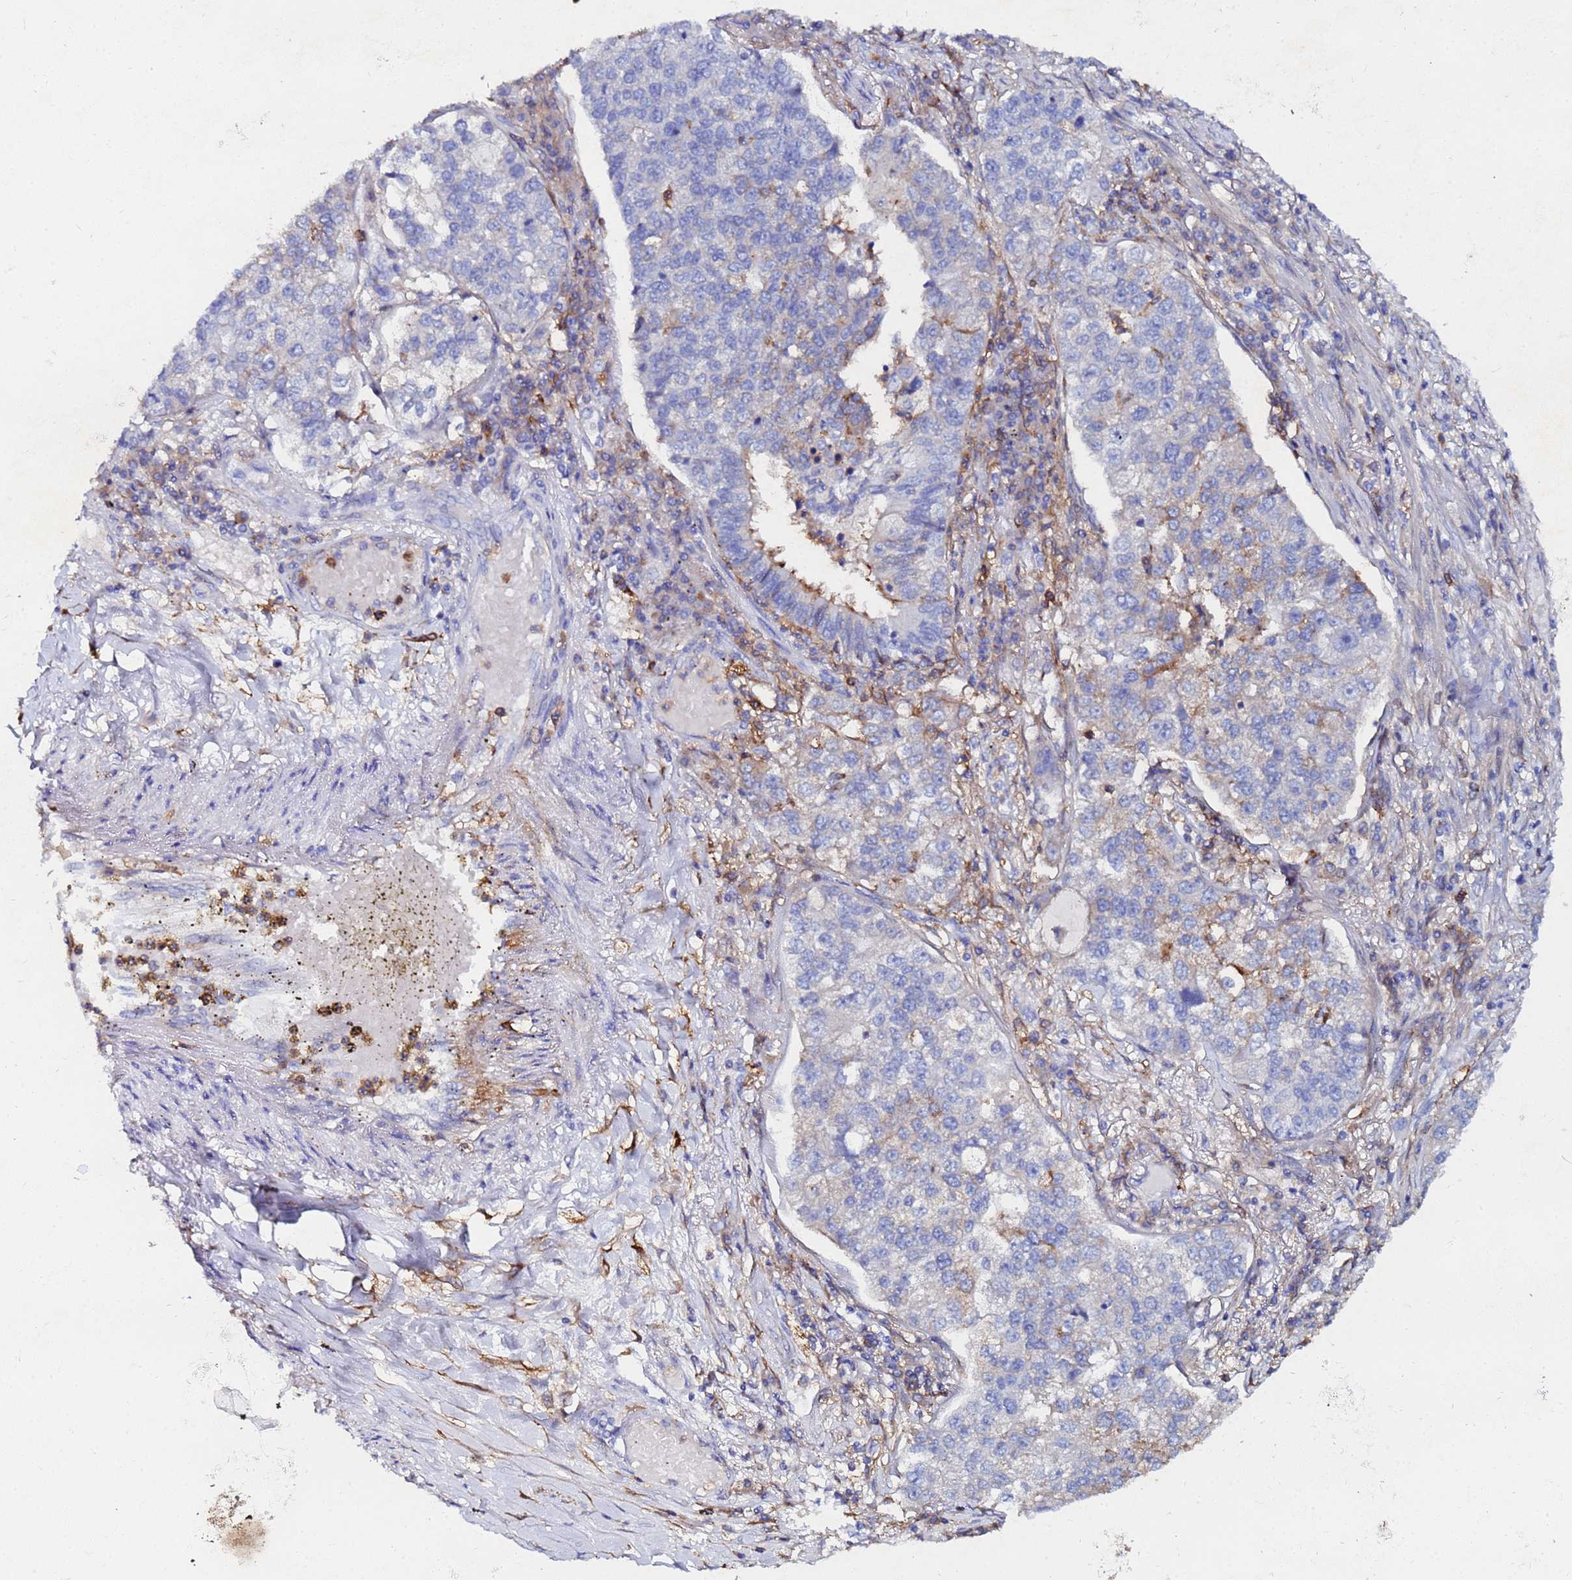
{"staining": {"intensity": "negative", "quantity": "none", "location": "none"}, "tissue": "lung cancer", "cell_type": "Tumor cells", "image_type": "cancer", "snomed": [{"axis": "morphology", "description": "Adenocarcinoma, NOS"}, {"axis": "topography", "description": "Lung"}], "caption": "Human lung adenocarcinoma stained for a protein using immunohistochemistry (IHC) shows no expression in tumor cells.", "gene": "BASP1", "patient": {"sex": "male", "age": 49}}